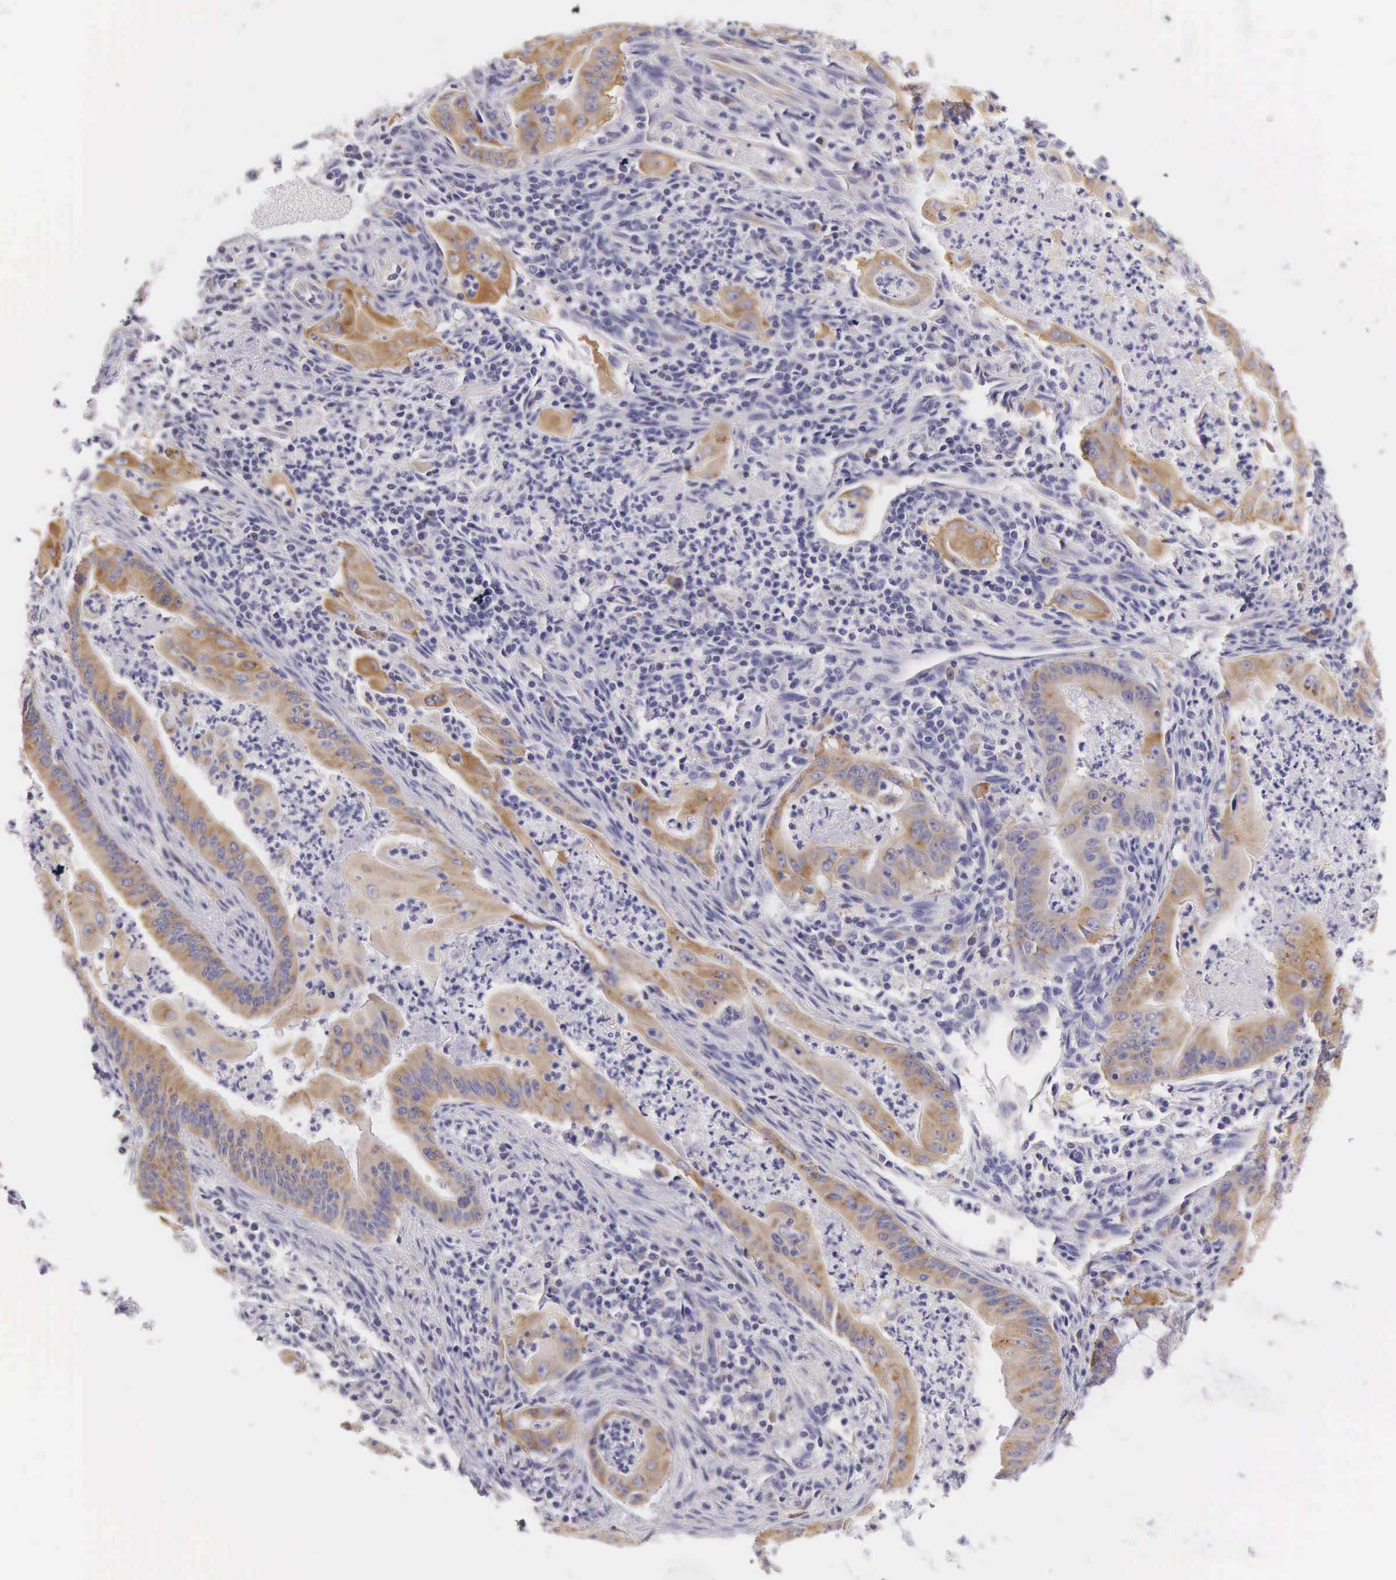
{"staining": {"intensity": "moderate", "quantity": "25%-75%", "location": "cytoplasmic/membranous"}, "tissue": "endometrial cancer", "cell_type": "Tumor cells", "image_type": "cancer", "snomed": [{"axis": "morphology", "description": "Adenocarcinoma, NOS"}, {"axis": "topography", "description": "Endometrium"}], "caption": "The image shows immunohistochemical staining of endometrial adenocarcinoma. There is moderate cytoplasmic/membranous staining is appreciated in approximately 25%-75% of tumor cells.", "gene": "OSBPL3", "patient": {"sex": "female", "age": 63}}